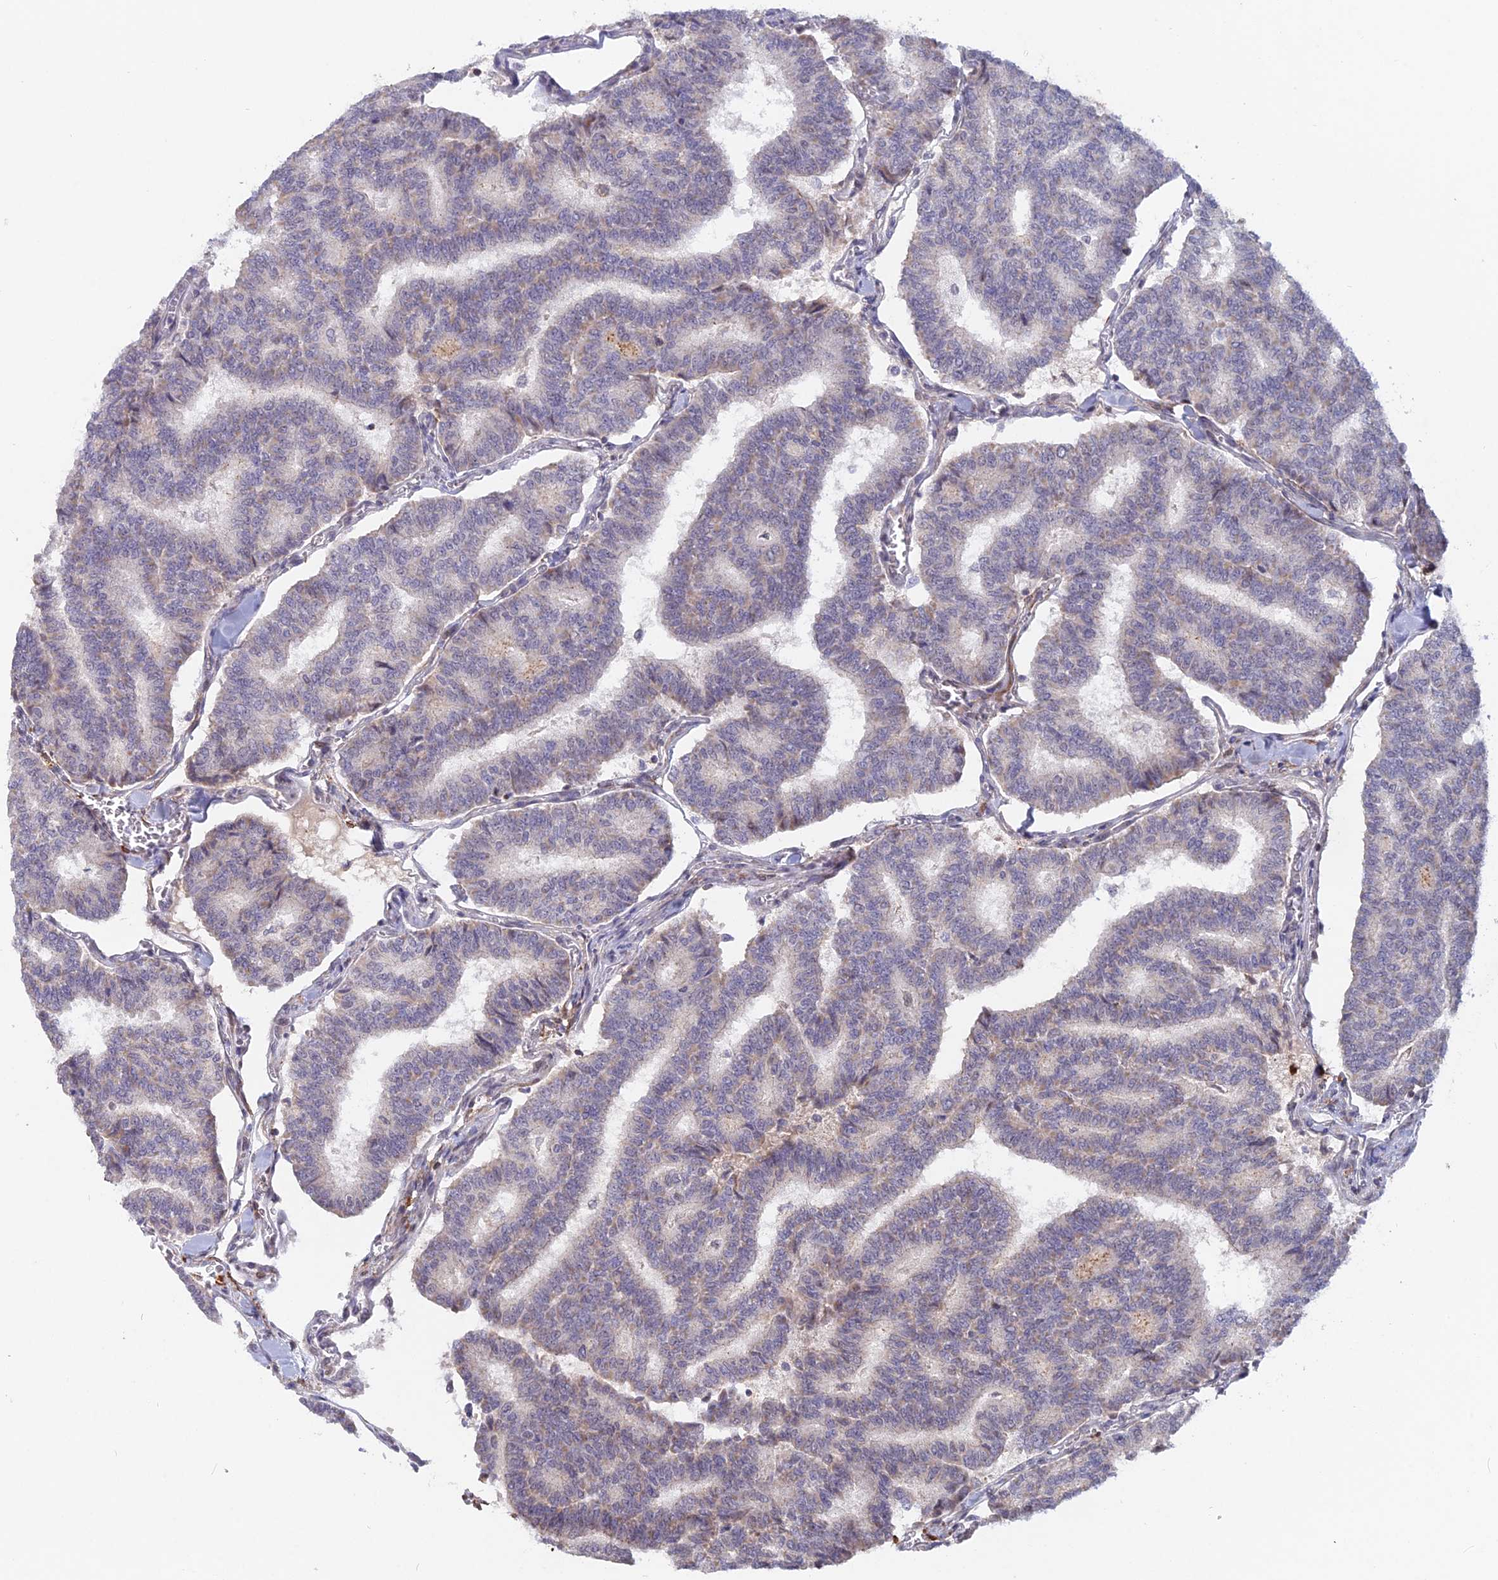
{"staining": {"intensity": "negative", "quantity": "none", "location": "none"}, "tissue": "thyroid cancer", "cell_type": "Tumor cells", "image_type": "cancer", "snomed": [{"axis": "morphology", "description": "Papillary adenocarcinoma, NOS"}, {"axis": "topography", "description": "Thyroid gland"}], "caption": "Thyroid papillary adenocarcinoma was stained to show a protein in brown. There is no significant positivity in tumor cells. (DAB (3,3'-diaminobenzidine) IHC with hematoxylin counter stain).", "gene": "CCDC154", "patient": {"sex": "female", "age": 35}}